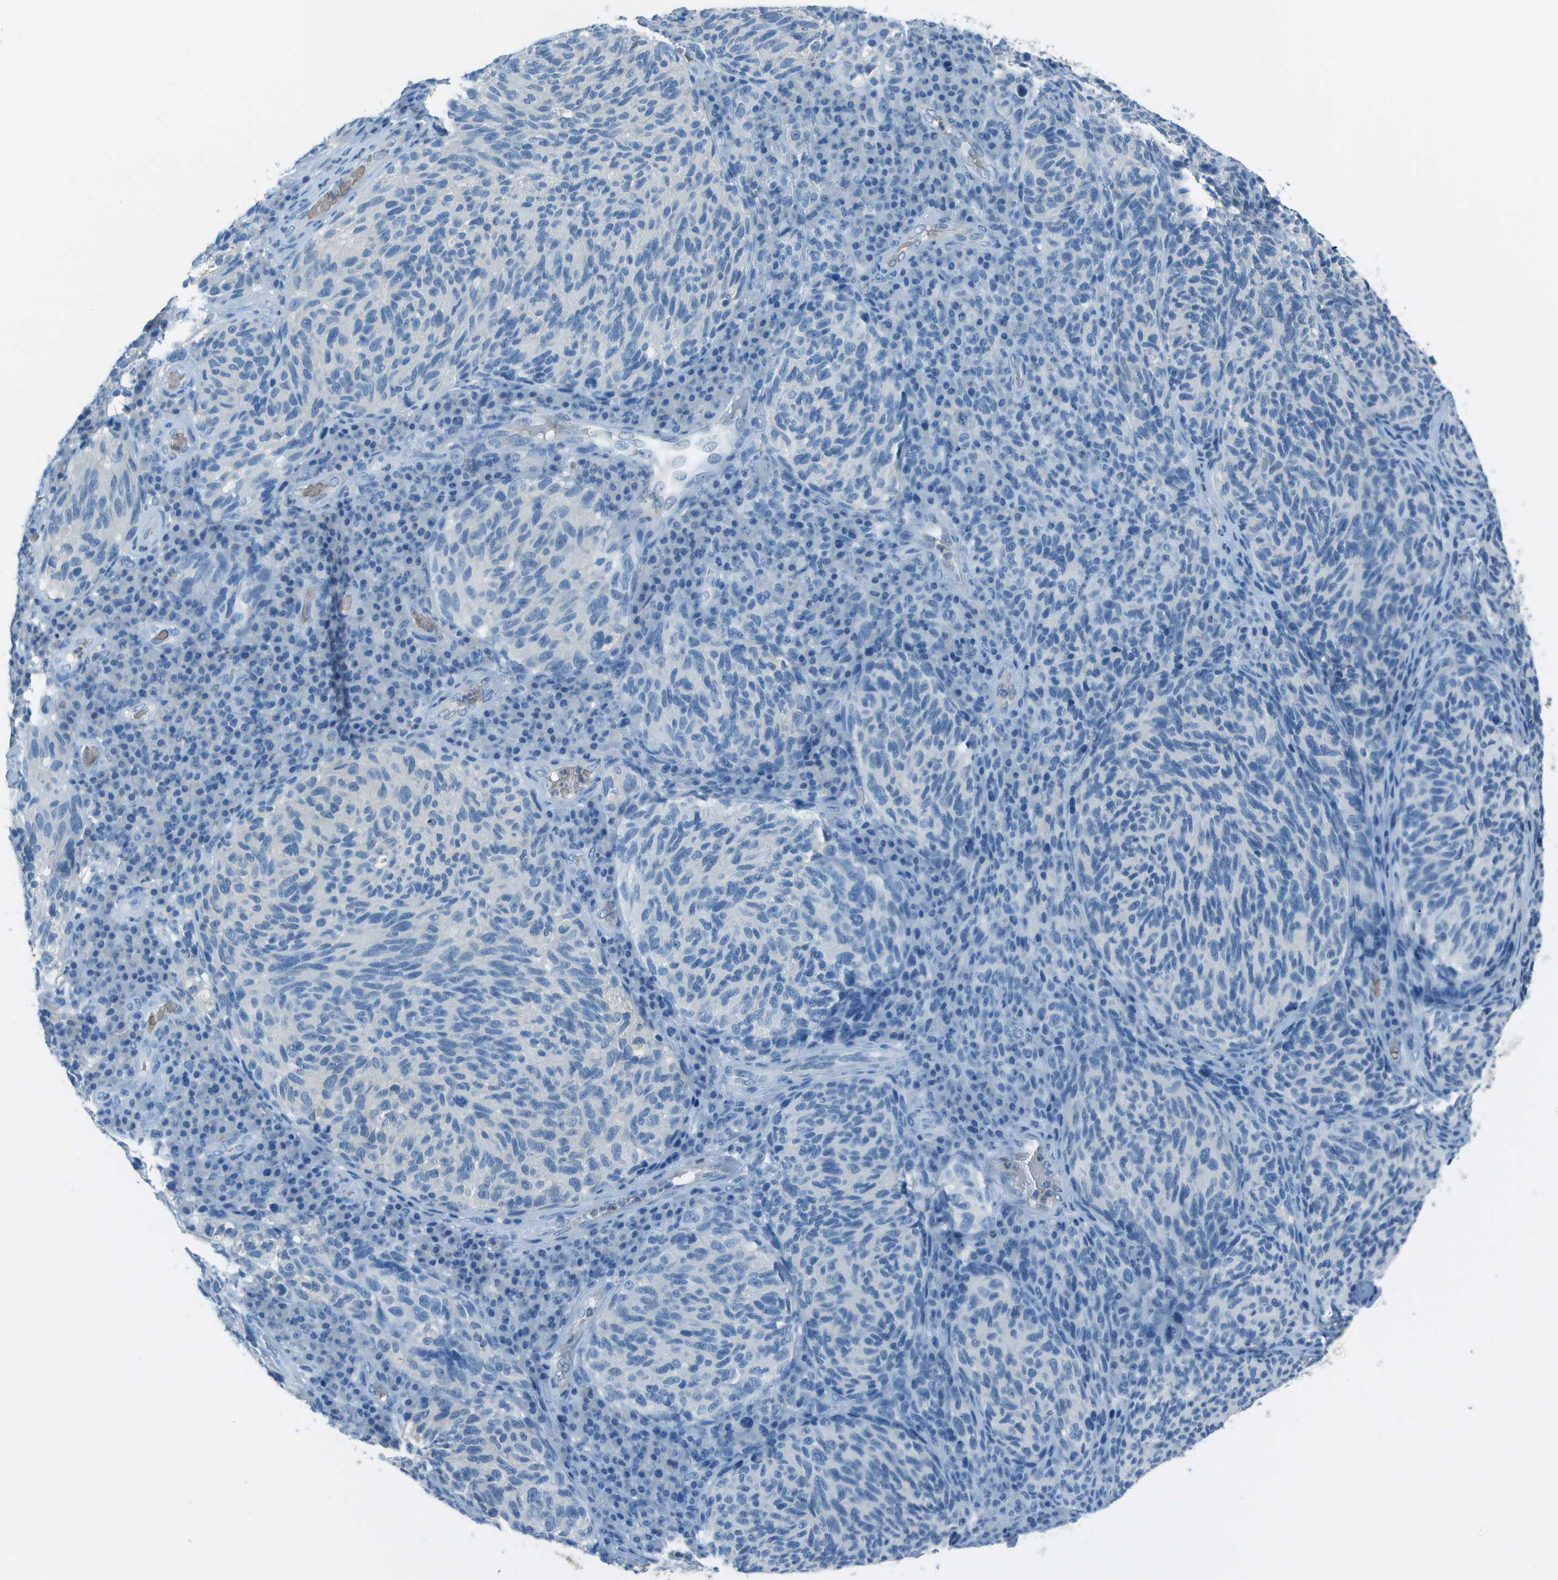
{"staining": {"intensity": "negative", "quantity": "none", "location": "none"}, "tissue": "melanoma", "cell_type": "Tumor cells", "image_type": "cancer", "snomed": [{"axis": "morphology", "description": "Malignant melanoma, NOS"}, {"axis": "topography", "description": "Skin"}], "caption": "Image shows no protein expression in tumor cells of malignant melanoma tissue.", "gene": "ASL", "patient": {"sex": "female", "age": 73}}